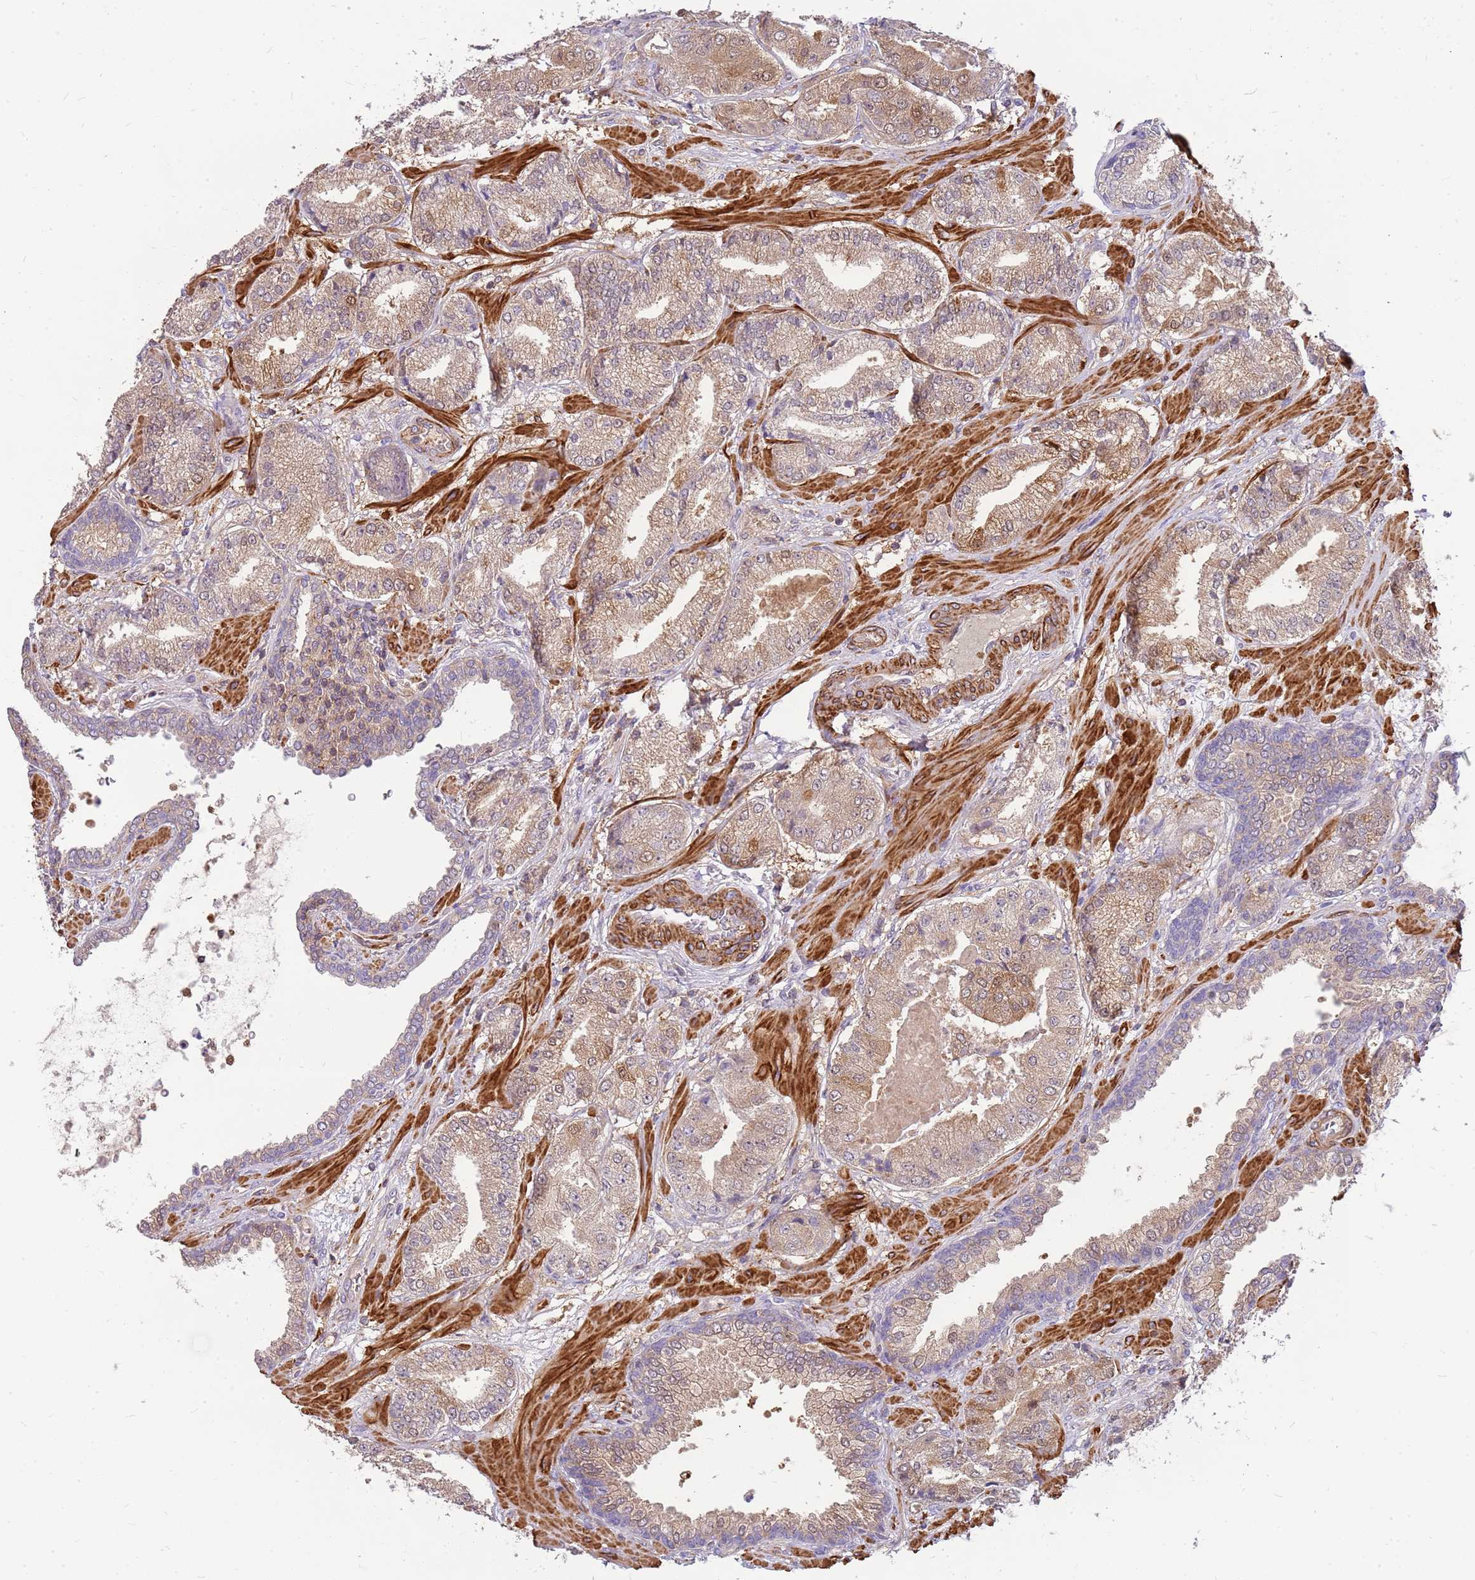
{"staining": {"intensity": "weak", "quantity": ">75%", "location": "cytoplasmic/membranous"}, "tissue": "prostate cancer", "cell_type": "Tumor cells", "image_type": "cancer", "snomed": [{"axis": "morphology", "description": "Adenocarcinoma, High grade"}, {"axis": "topography", "description": "Prostate"}], "caption": "The immunohistochemical stain labels weak cytoplasmic/membranous positivity in tumor cells of high-grade adenocarcinoma (prostate) tissue.", "gene": "MVD", "patient": {"sex": "male", "age": 63}}